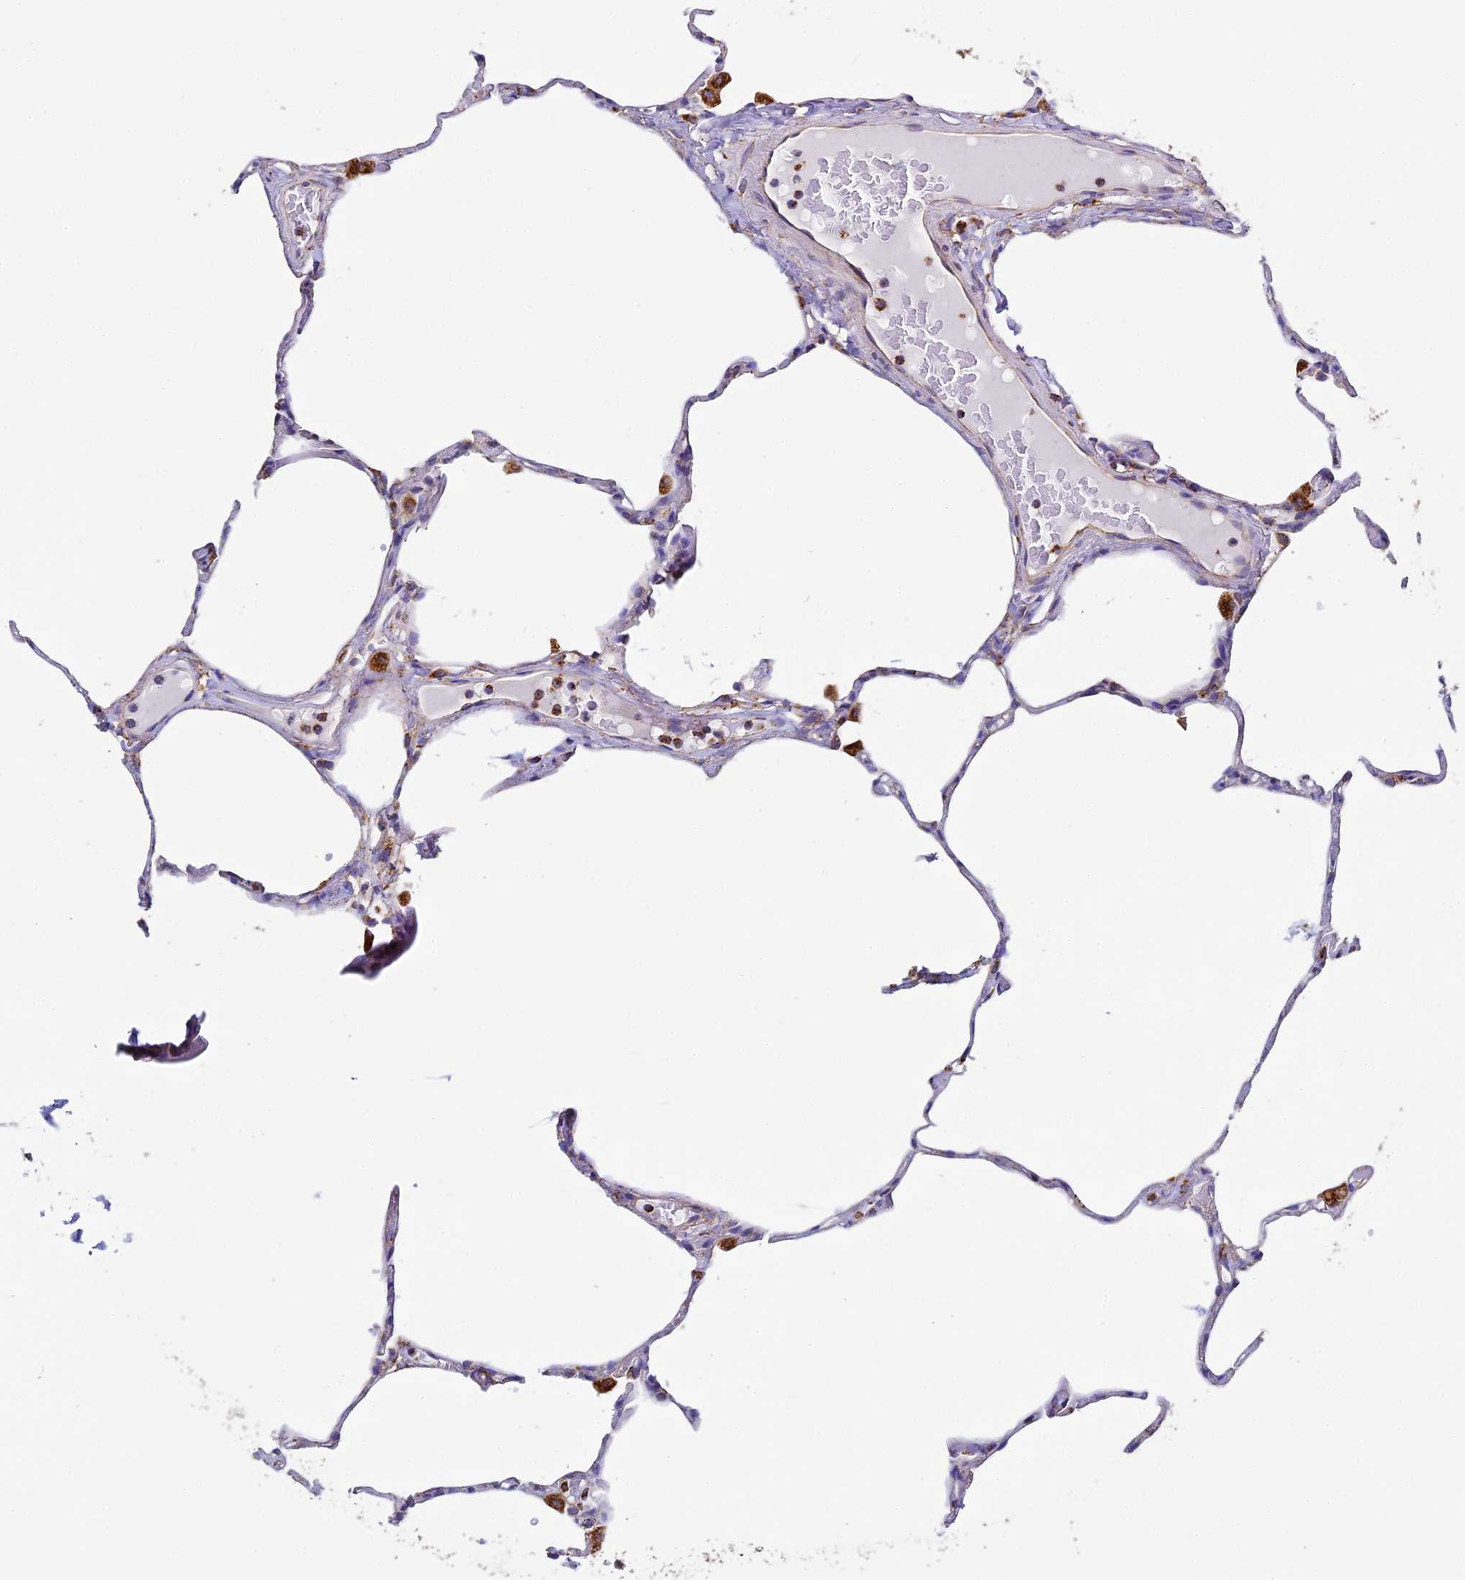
{"staining": {"intensity": "moderate", "quantity": "25%-75%", "location": "cytoplasmic/membranous"}, "tissue": "lung", "cell_type": "Alveolar cells", "image_type": "normal", "snomed": [{"axis": "morphology", "description": "Normal tissue, NOS"}, {"axis": "topography", "description": "Lung"}], "caption": "Brown immunohistochemical staining in benign human lung reveals moderate cytoplasmic/membranous expression in approximately 25%-75% of alveolar cells. The staining was performed using DAB, with brown indicating positive protein expression. Nuclei are stained blue with hematoxylin.", "gene": "STK17A", "patient": {"sex": "male", "age": 65}}